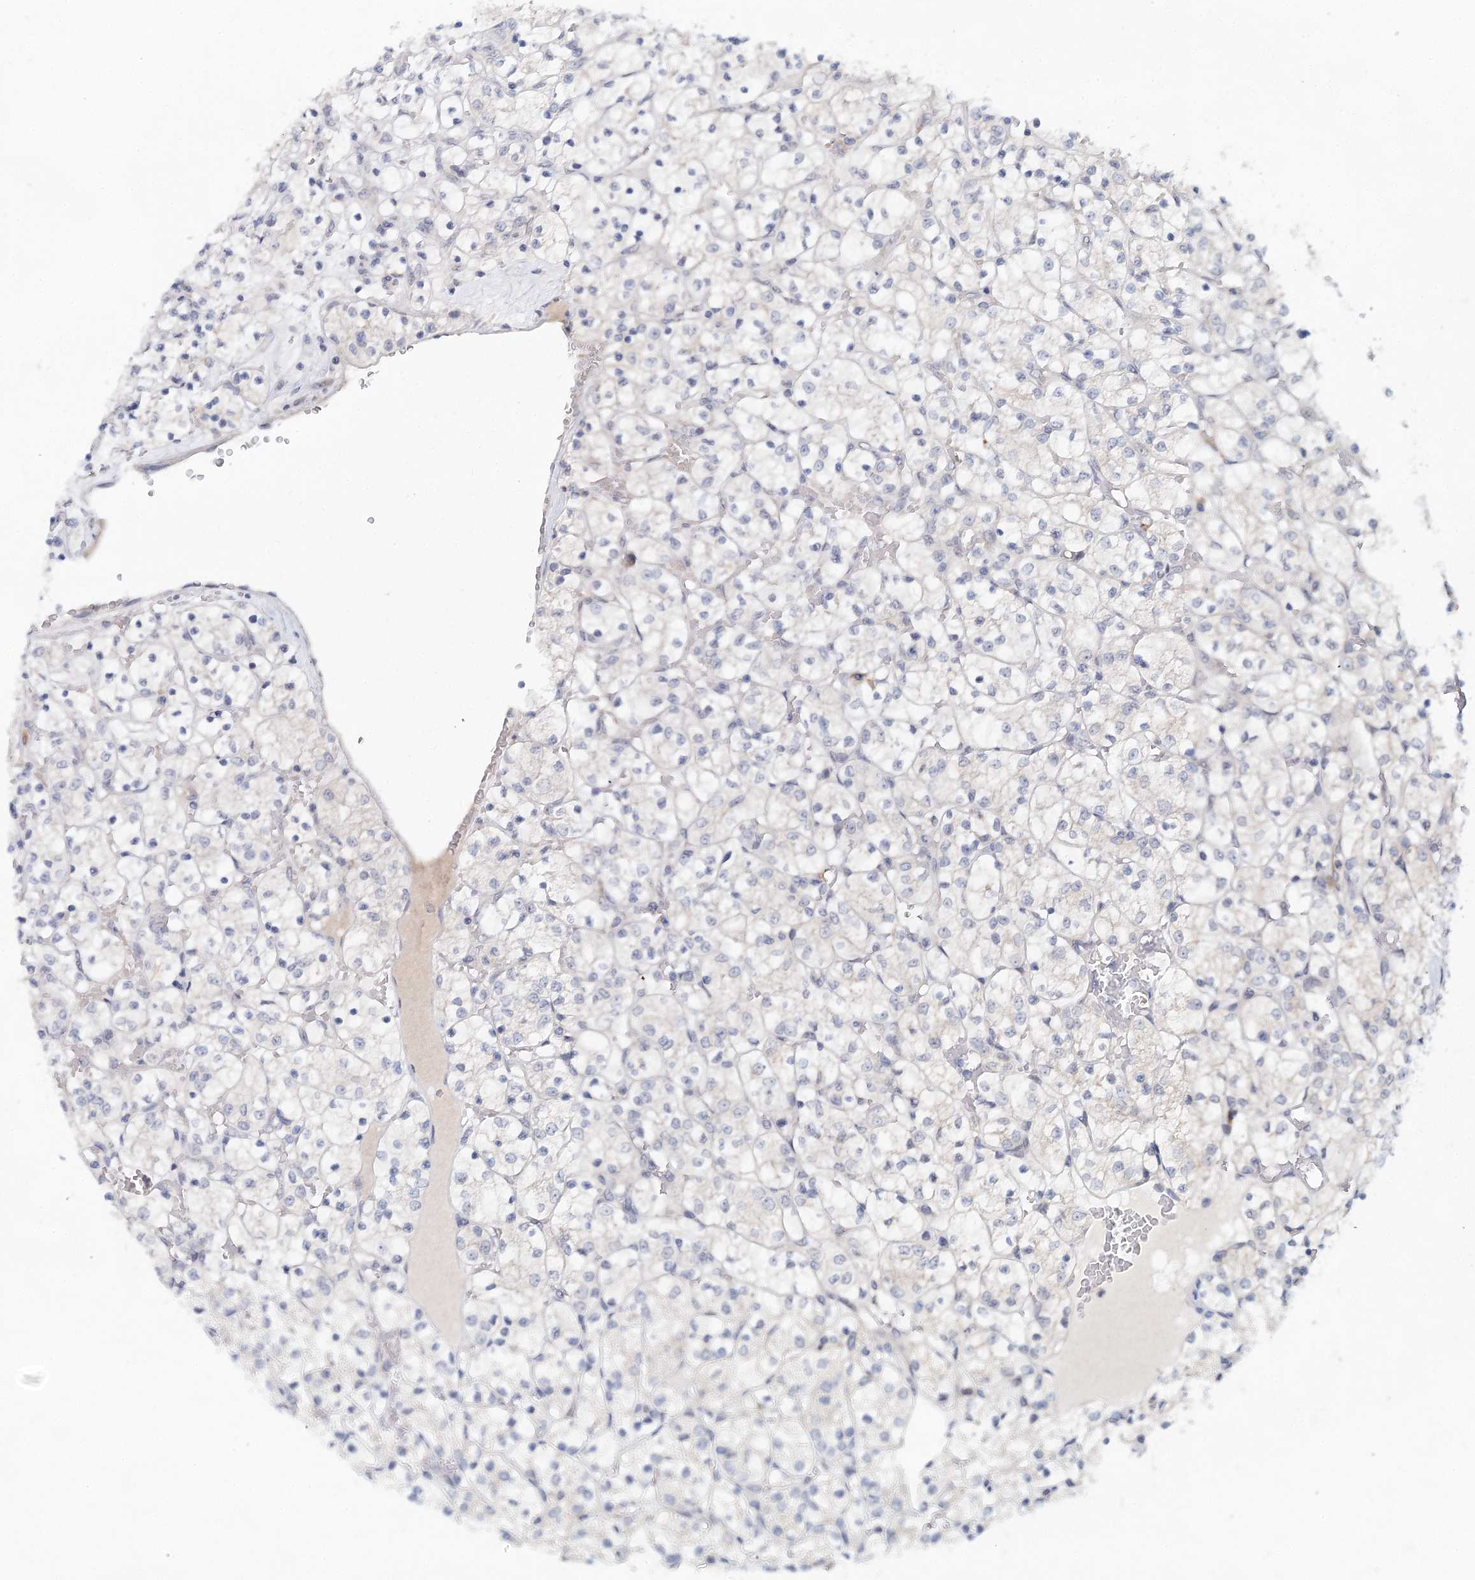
{"staining": {"intensity": "negative", "quantity": "none", "location": "none"}, "tissue": "renal cancer", "cell_type": "Tumor cells", "image_type": "cancer", "snomed": [{"axis": "morphology", "description": "Adenocarcinoma, NOS"}, {"axis": "topography", "description": "Kidney"}], "caption": "Immunohistochemistry (IHC) micrograph of human renal cancer stained for a protein (brown), which shows no expression in tumor cells.", "gene": "BLTP1", "patient": {"sex": "female", "age": 69}}